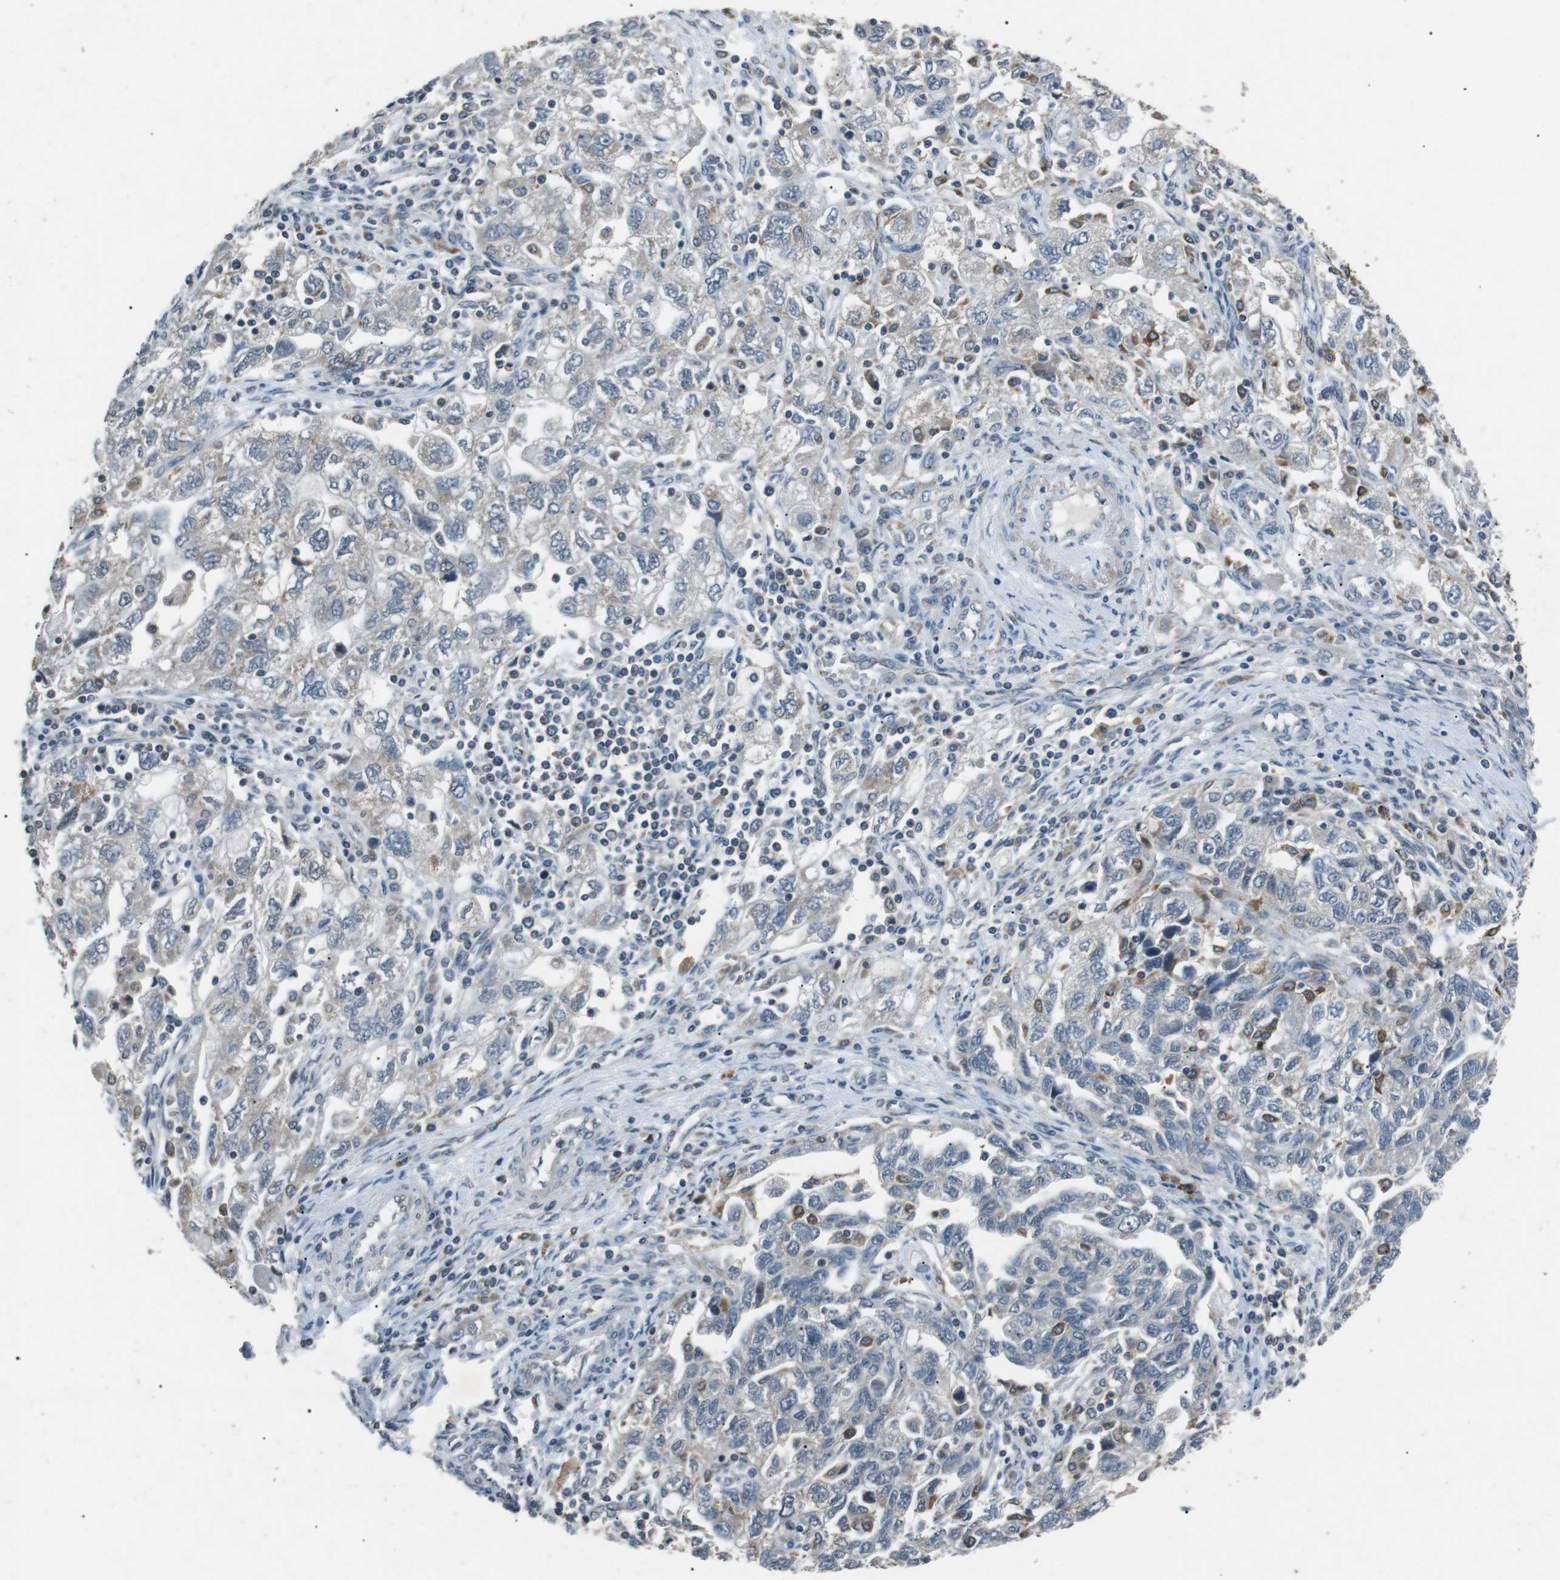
{"staining": {"intensity": "negative", "quantity": "none", "location": "none"}, "tissue": "ovarian cancer", "cell_type": "Tumor cells", "image_type": "cancer", "snomed": [{"axis": "morphology", "description": "Carcinoma, NOS"}, {"axis": "morphology", "description": "Cystadenocarcinoma, serous, NOS"}, {"axis": "topography", "description": "Ovary"}], "caption": "A photomicrograph of human ovarian cancer is negative for staining in tumor cells. (IHC, brightfield microscopy, high magnification).", "gene": "NEK7", "patient": {"sex": "female", "age": 69}}